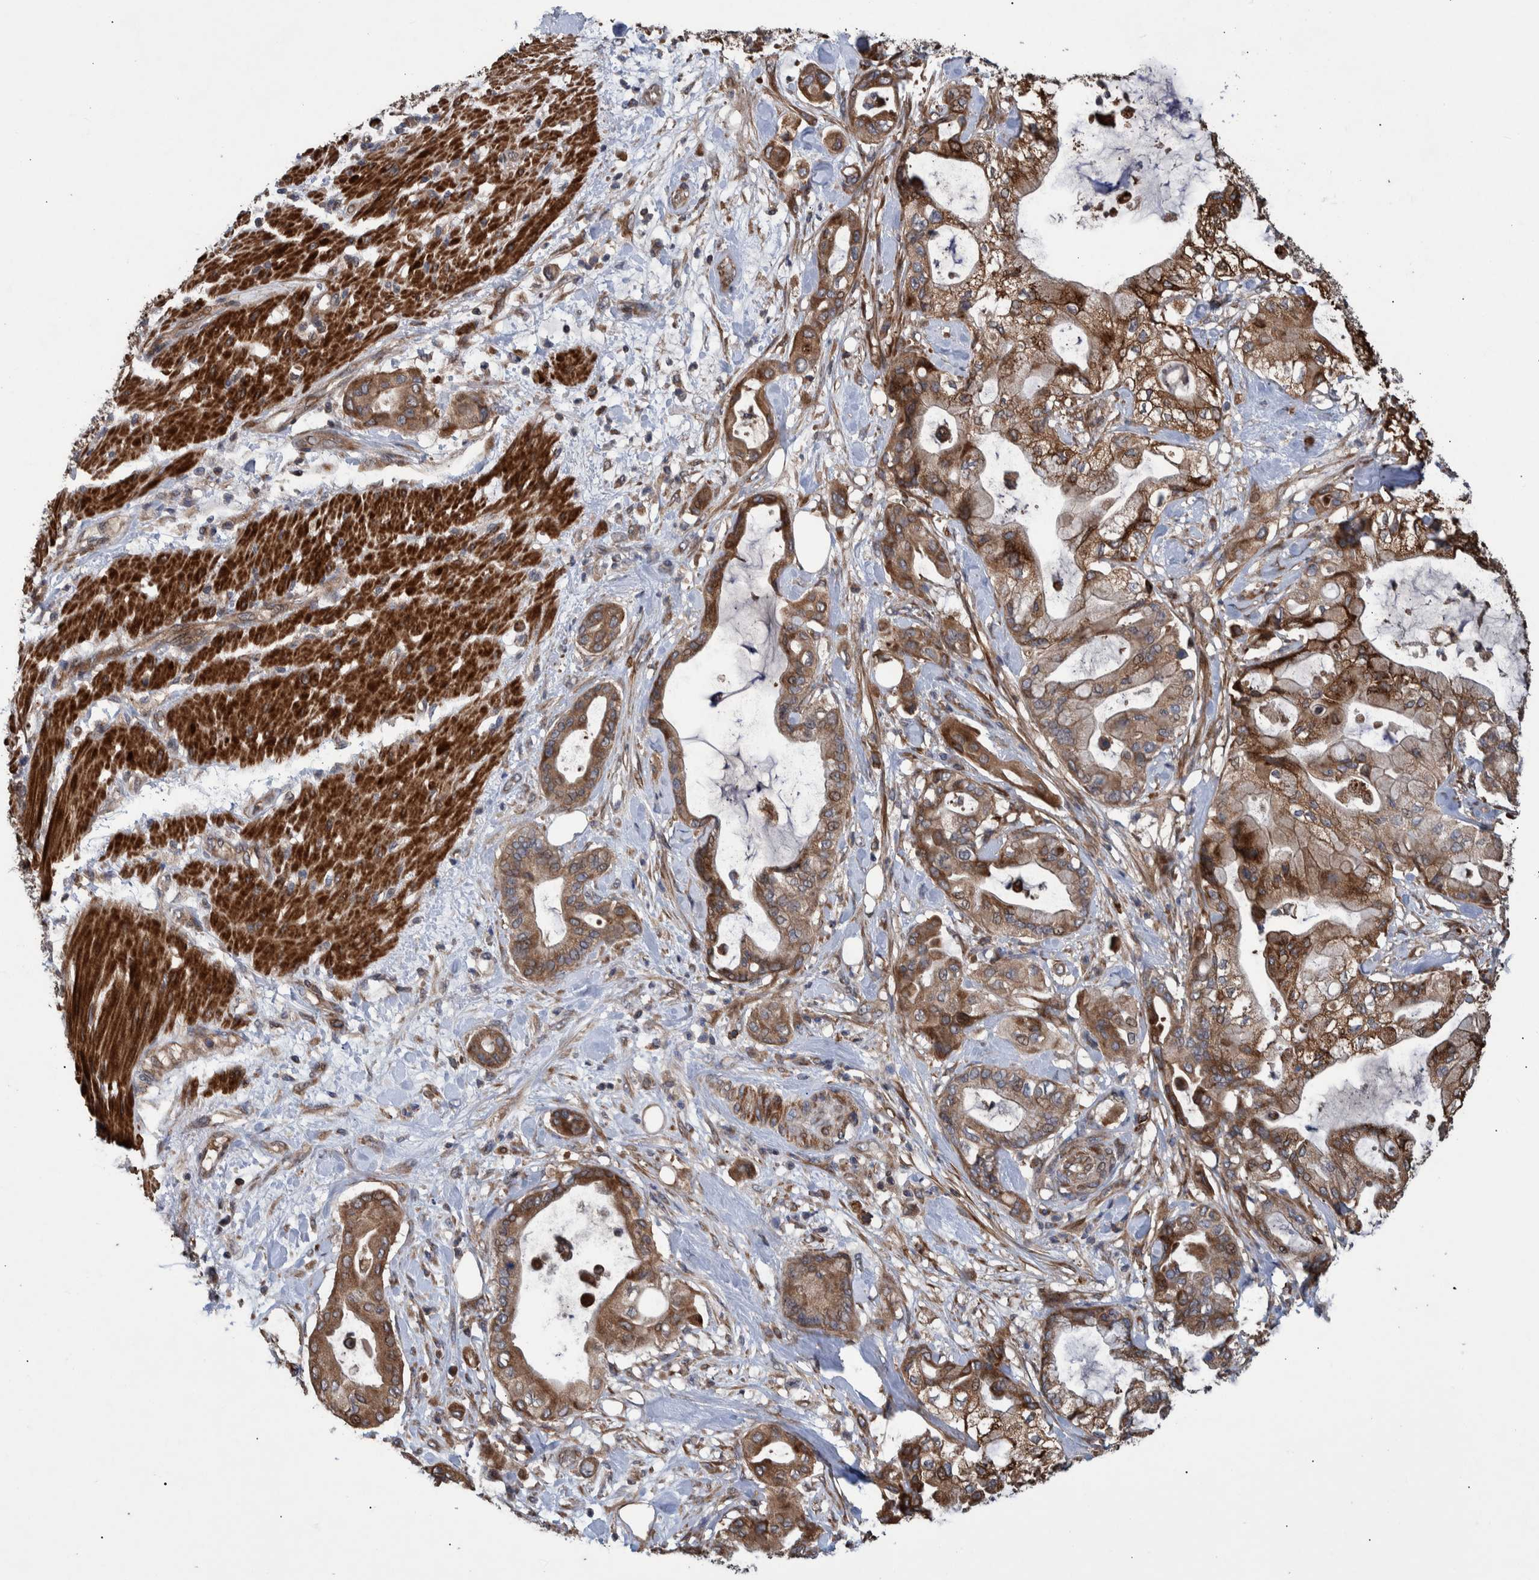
{"staining": {"intensity": "moderate", "quantity": ">75%", "location": "cytoplasmic/membranous"}, "tissue": "pancreatic cancer", "cell_type": "Tumor cells", "image_type": "cancer", "snomed": [{"axis": "morphology", "description": "Adenocarcinoma, NOS"}, {"axis": "morphology", "description": "Adenocarcinoma, metastatic, NOS"}, {"axis": "topography", "description": "Lymph node"}, {"axis": "topography", "description": "Pancreas"}, {"axis": "topography", "description": "Duodenum"}], "caption": "Human pancreatic cancer stained with a brown dye exhibits moderate cytoplasmic/membranous positive positivity in about >75% of tumor cells.", "gene": "B3GNTL1", "patient": {"sex": "female", "age": 64}}